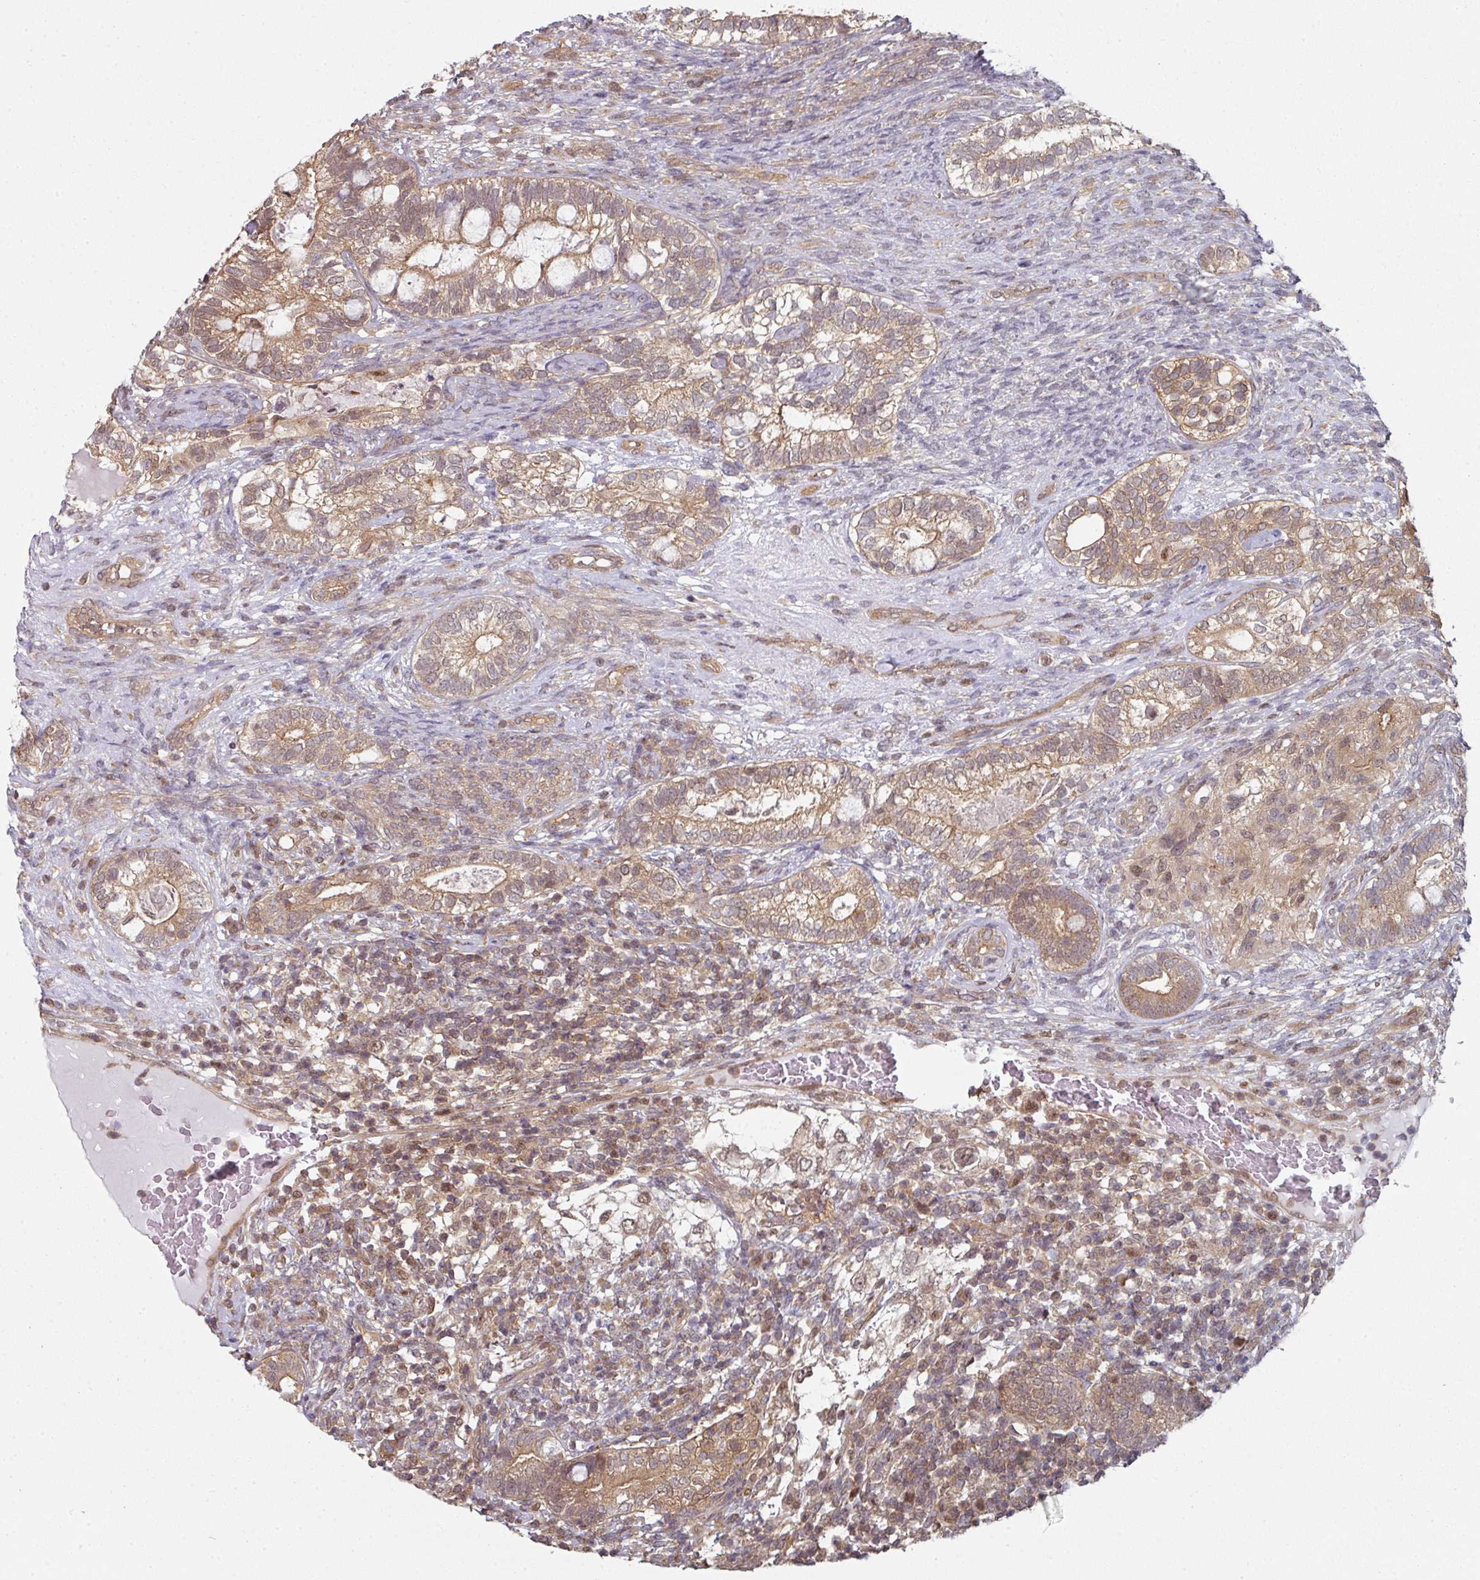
{"staining": {"intensity": "moderate", "quantity": ">75%", "location": "cytoplasmic/membranous"}, "tissue": "testis cancer", "cell_type": "Tumor cells", "image_type": "cancer", "snomed": [{"axis": "morphology", "description": "Seminoma, NOS"}, {"axis": "morphology", "description": "Carcinoma, Embryonal, NOS"}, {"axis": "topography", "description": "Testis"}], "caption": "Brown immunohistochemical staining in testis cancer (embryonal carcinoma) shows moderate cytoplasmic/membranous expression in about >75% of tumor cells.", "gene": "PSME3IP1", "patient": {"sex": "male", "age": 41}}